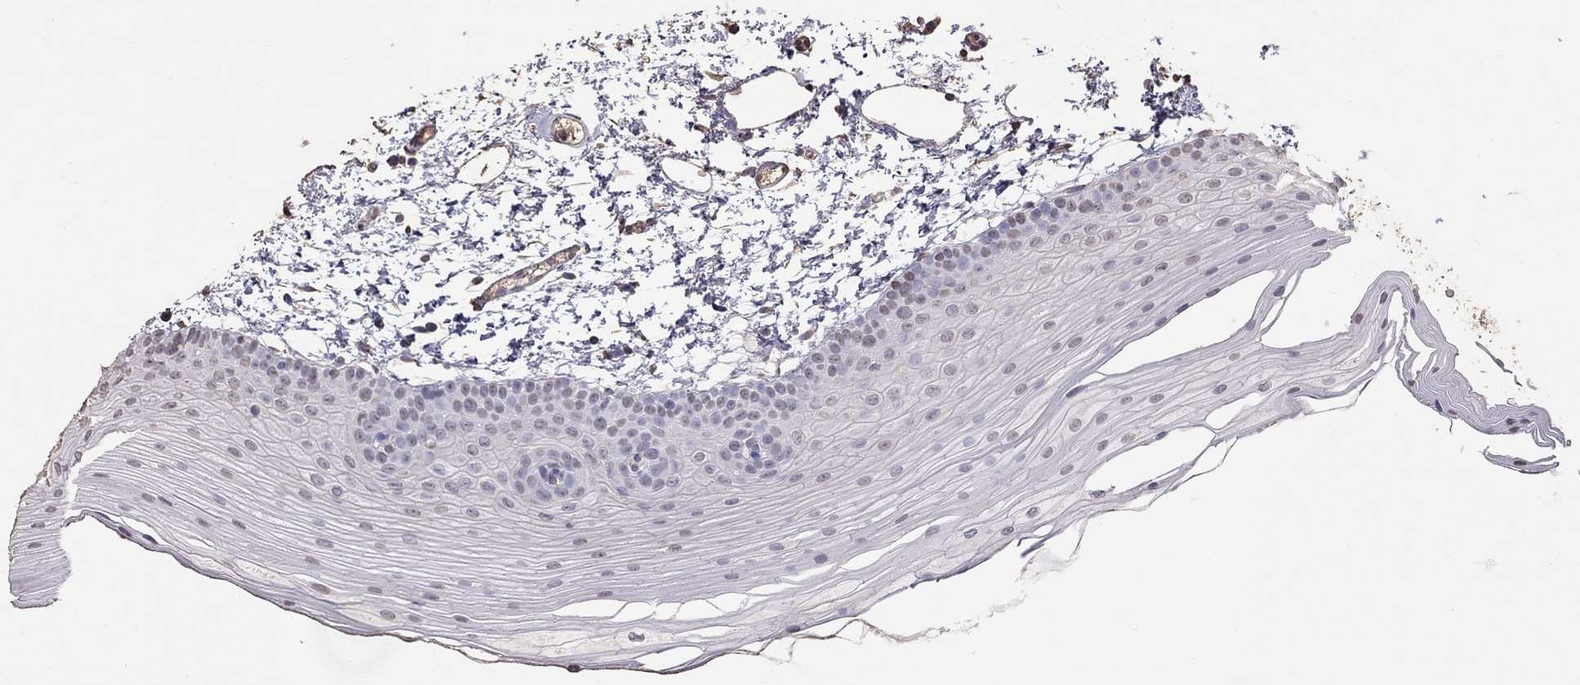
{"staining": {"intensity": "negative", "quantity": "none", "location": "none"}, "tissue": "oral mucosa", "cell_type": "Squamous epithelial cells", "image_type": "normal", "snomed": [{"axis": "morphology", "description": "Normal tissue, NOS"}, {"axis": "topography", "description": "Oral tissue"}], "caption": "Unremarkable oral mucosa was stained to show a protein in brown. There is no significant expression in squamous epithelial cells. The staining is performed using DAB brown chromogen with nuclei counter-stained in using hematoxylin.", "gene": "SUN3", "patient": {"sex": "female", "age": 57}}